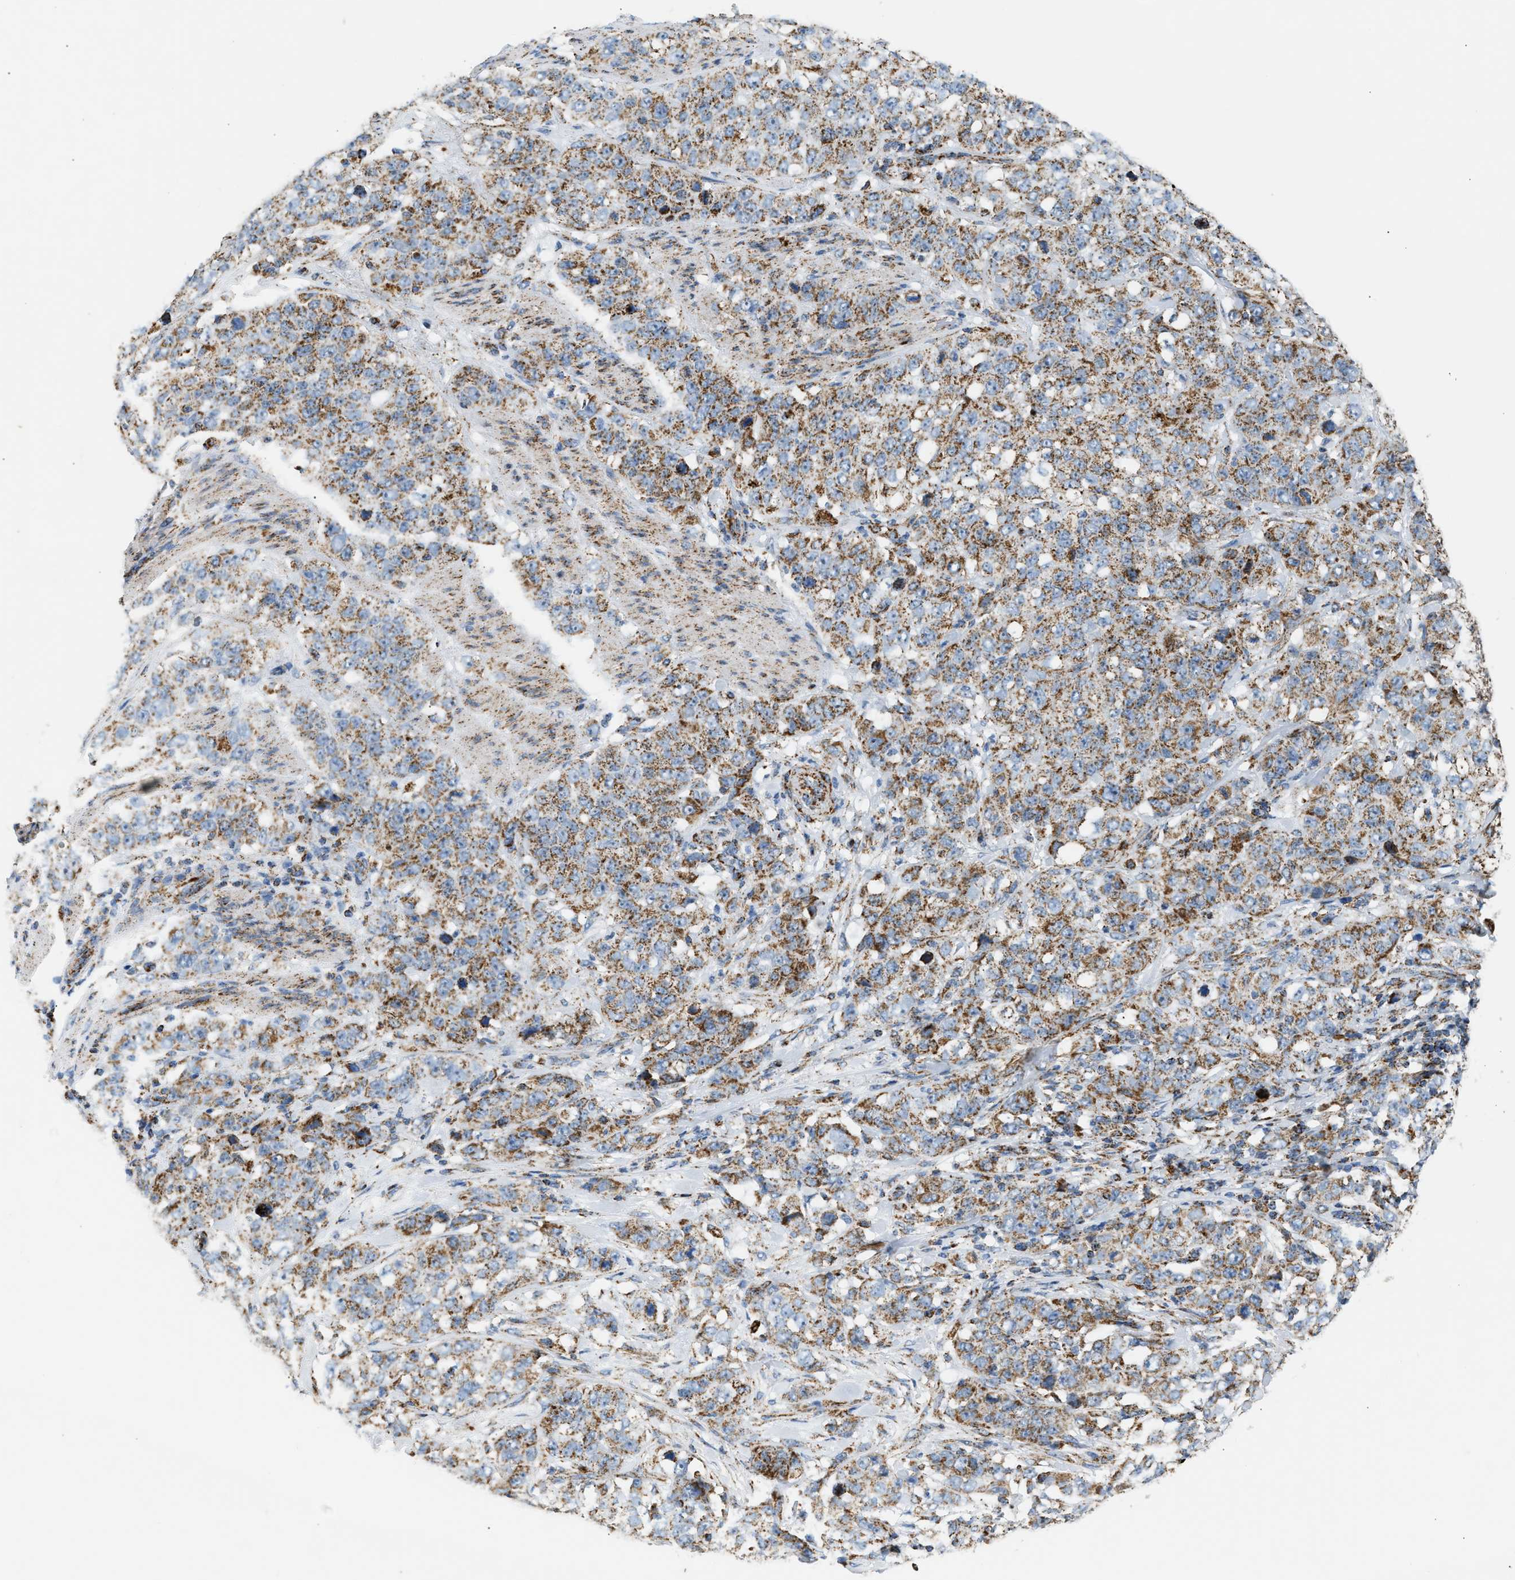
{"staining": {"intensity": "moderate", "quantity": ">75%", "location": "cytoplasmic/membranous"}, "tissue": "stomach cancer", "cell_type": "Tumor cells", "image_type": "cancer", "snomed": [{"axis": "morphology", "description": "Adenocarcinoma, NOS"}, {"axis": "topography", "description": "Stomach"}], "caption": "Moderate cytoplasmic/membranous staining is present in approximately >75% of tumor cells in stomach adenocarcinoma. (Brightfield microscopy of DAB IHC at high magnification).", "gene": "OGDH", "patient": {"sex": "male", "age": 48}}